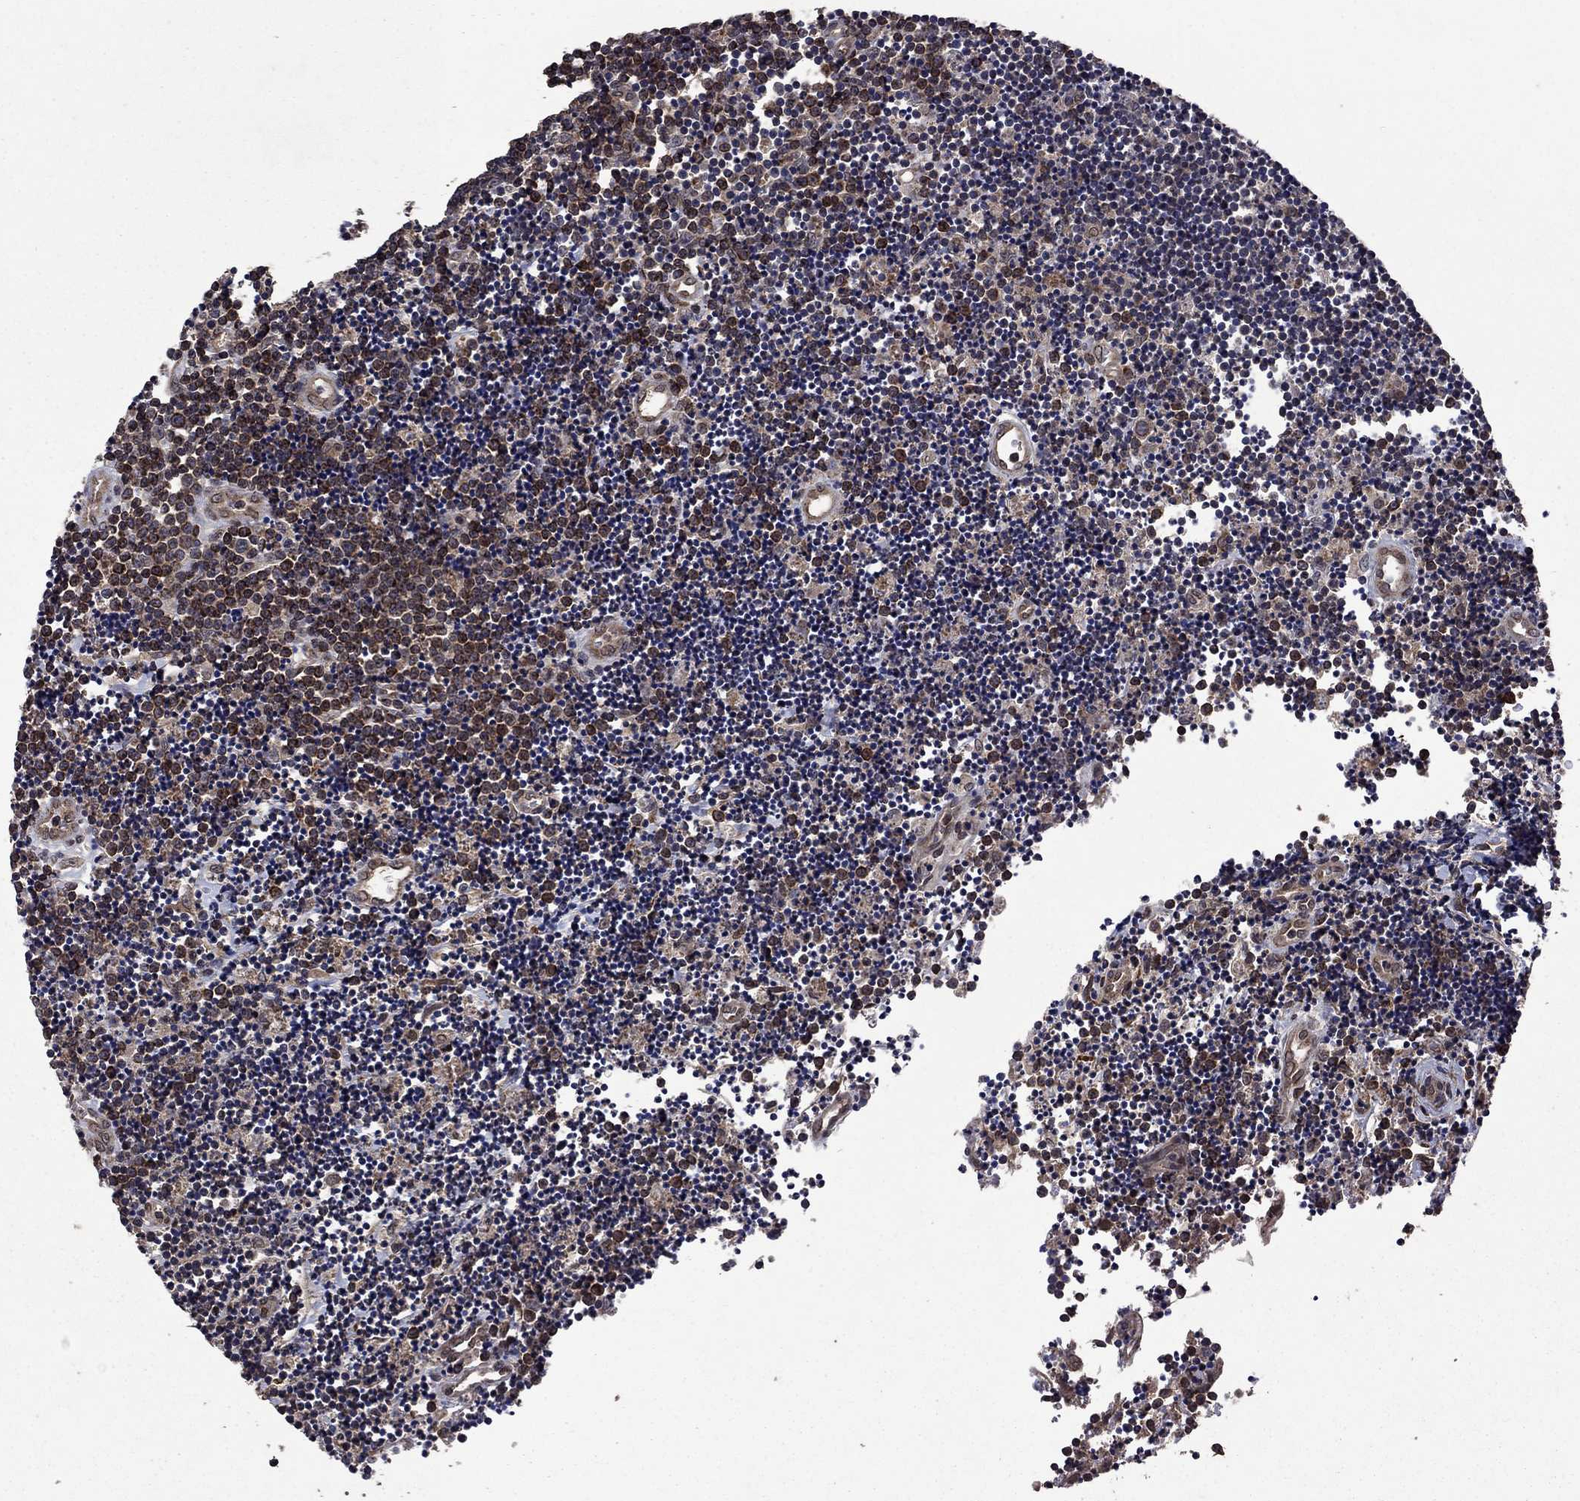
{"staining": {"intensity": "weak", "quantity": ">75%", "location": "cytoplasmic/membranous"}, "tissue": "lymphoma", "cell_type": "Tumor cells", "image_type": "cancer", "snomed": [{"axis": "morphology", "description": "Malignant lymphoma, non-Hodgkin's type, Low grade"}, {"axis": "topography", "description": "Brain"}], "caption": "There is low levels of weak cytoplasmic/membranous staining in tumor cells of lymphoma, as demonstrated by immunohistochemical staining (brown color).", "gene": "DHRS1", "patient": {"sex": "female", "age": 66}}